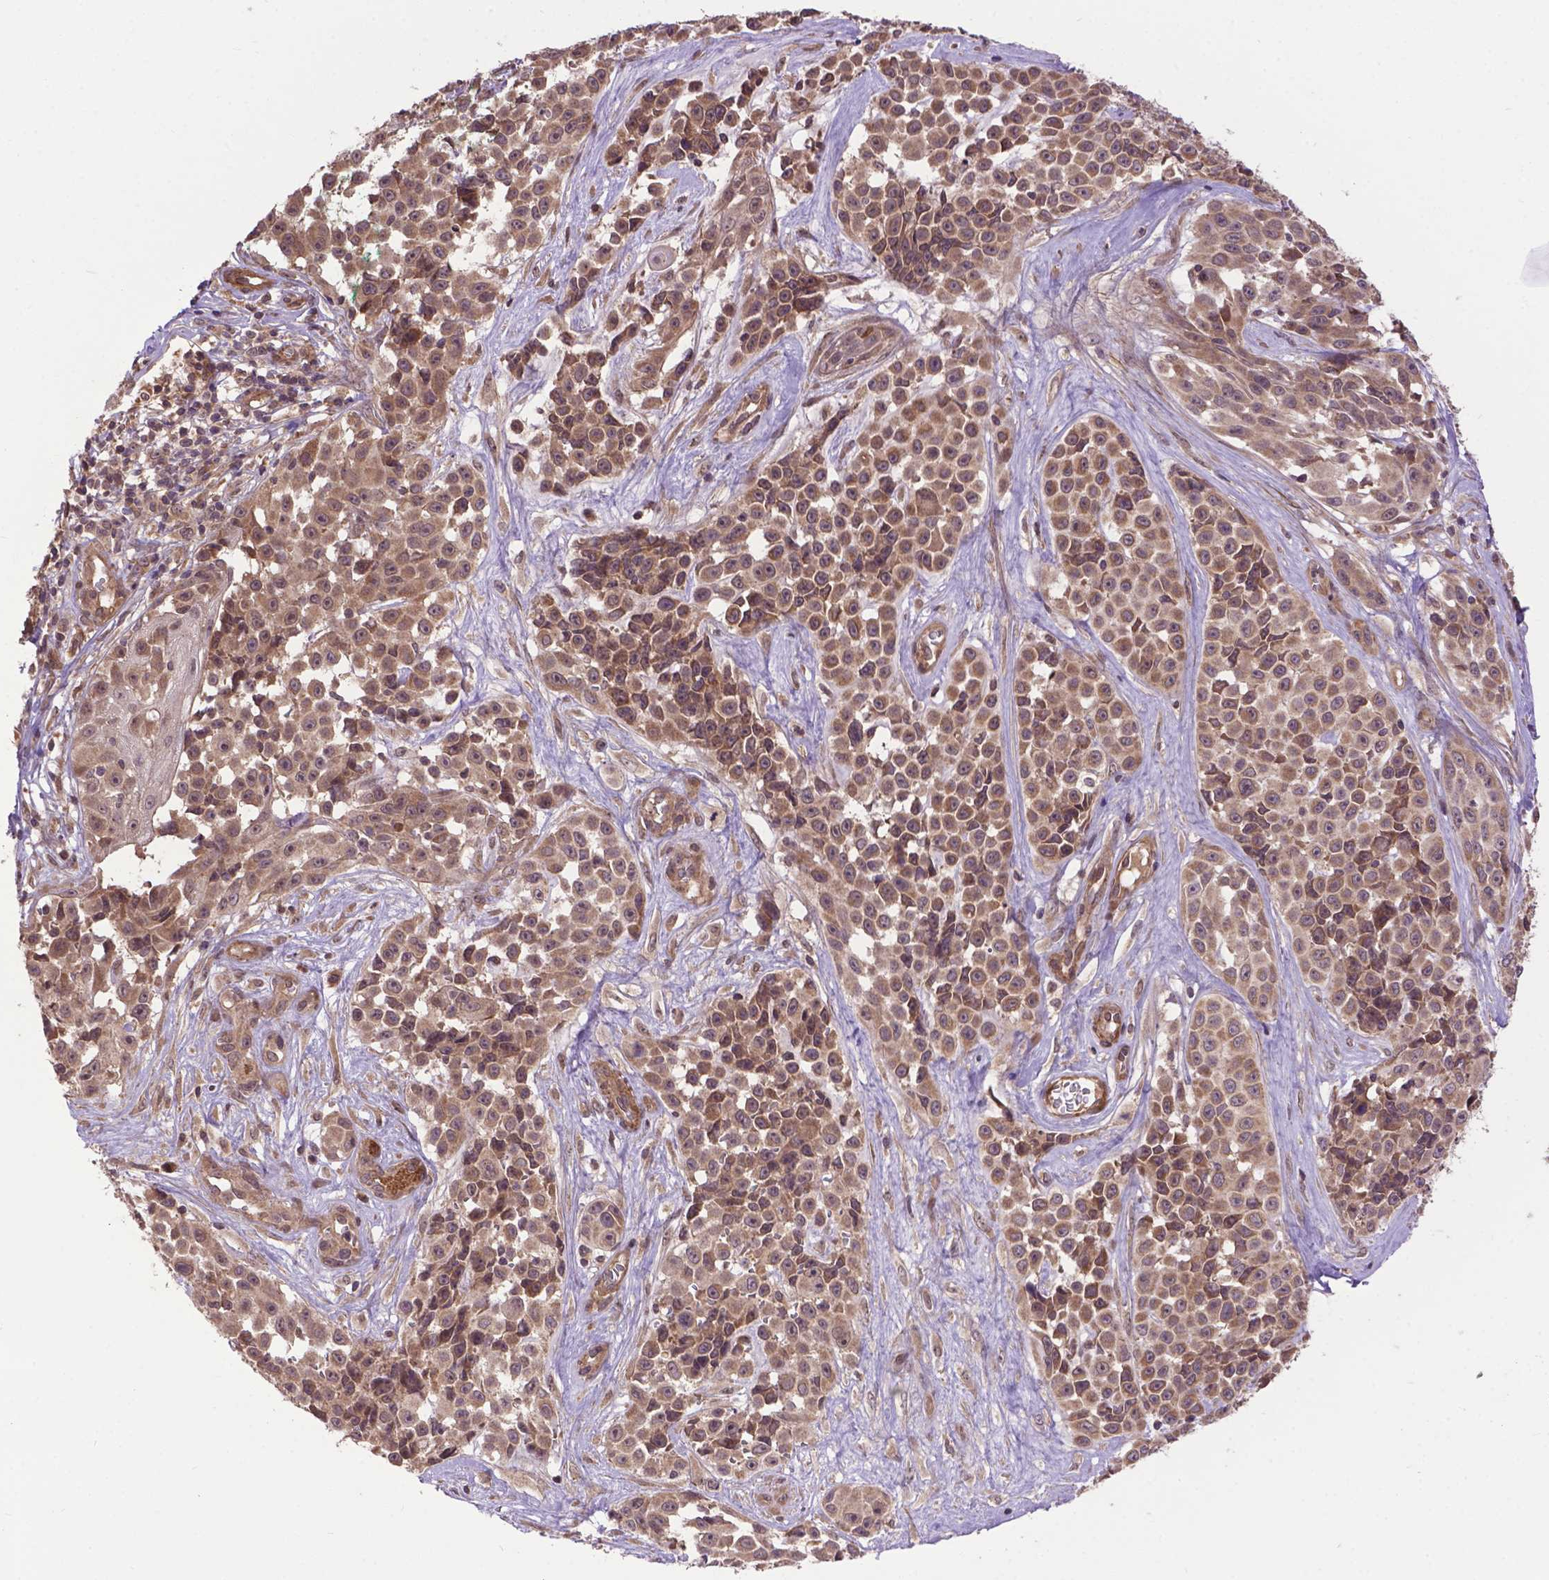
{"staining": {"intensity": "moderate", "quantity": ">75%", "location": "cytoplasmic/membranous"}, "tissue": "melanoma", "cell_type": "Tumor cells", "image_type": "cancer", "snomed": [{"axis": "morphology", "description": "Malignant melanoma, NOS"}, {"axis": "topography", "description": "Skin"}], "caption": "Immunohistochemistry image of human malignant melanoma stained for a protein (brown), which reveals medium levels of moderate cytoplasmic/membranous staining in approximately >75% of tumor cells.", "gene": "ZNF616", "patient": {"sex": "female", "age": 88}}